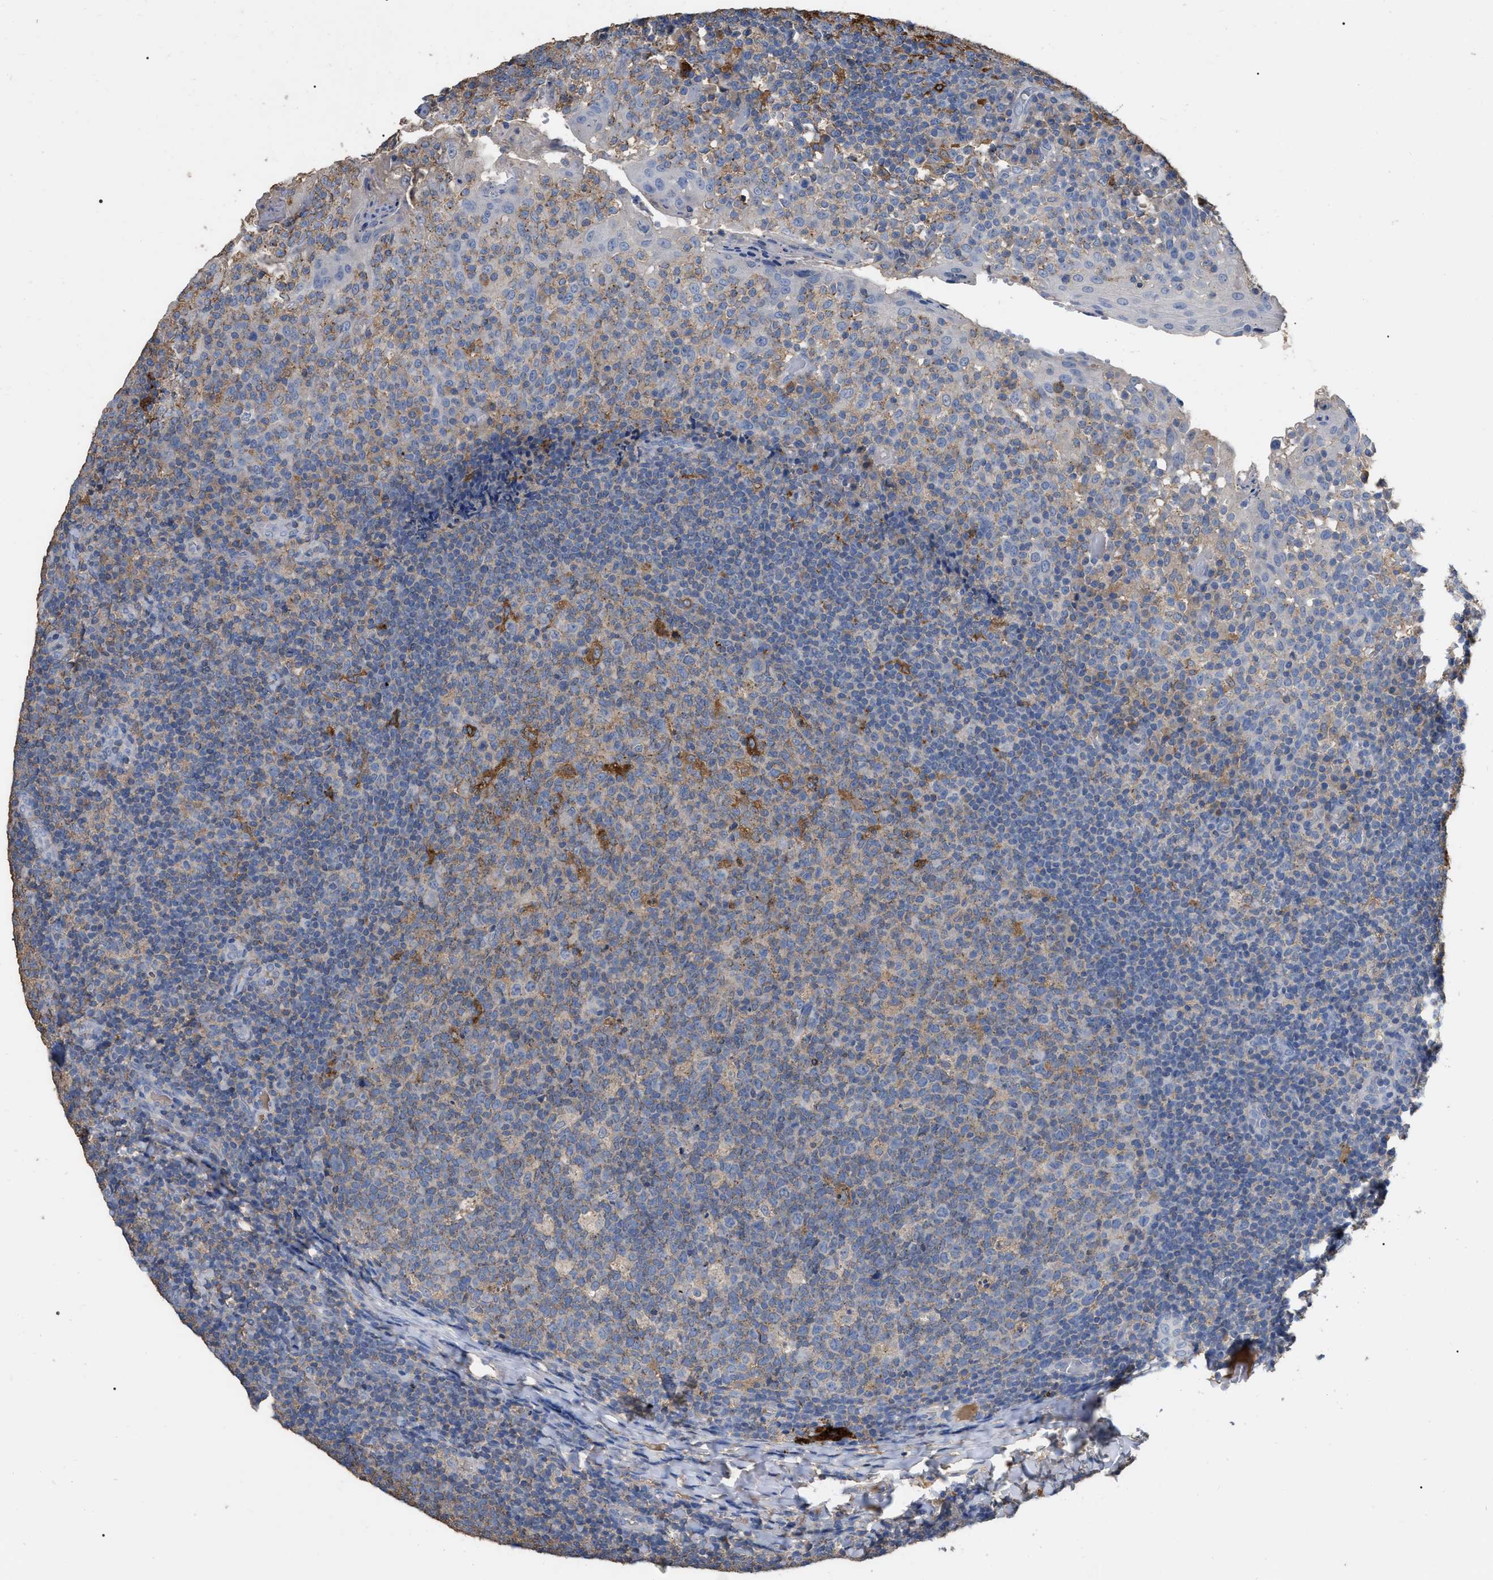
{"staining": {"intensity": "moderate", "quantity": "<25%", "location": "cytoplasmic/membranous"}, "tissue": "tonsil", "cell_type": "Germinal center cells", "image_type": "normal", "snomed": [{"axis": "morphology", "description": "Normal tissue, NOS"}, {"axis": "topography", "description": "Tonsil"}], "caption": "This photomicrograph shows immunohistochemistry staining of benign human tonsil, with low moderate cytoplasmic/membranous expression in approximately <25% of germinal center cells.", "gene": "GPR179", "patient": {"sex": "female", "age": 19}}